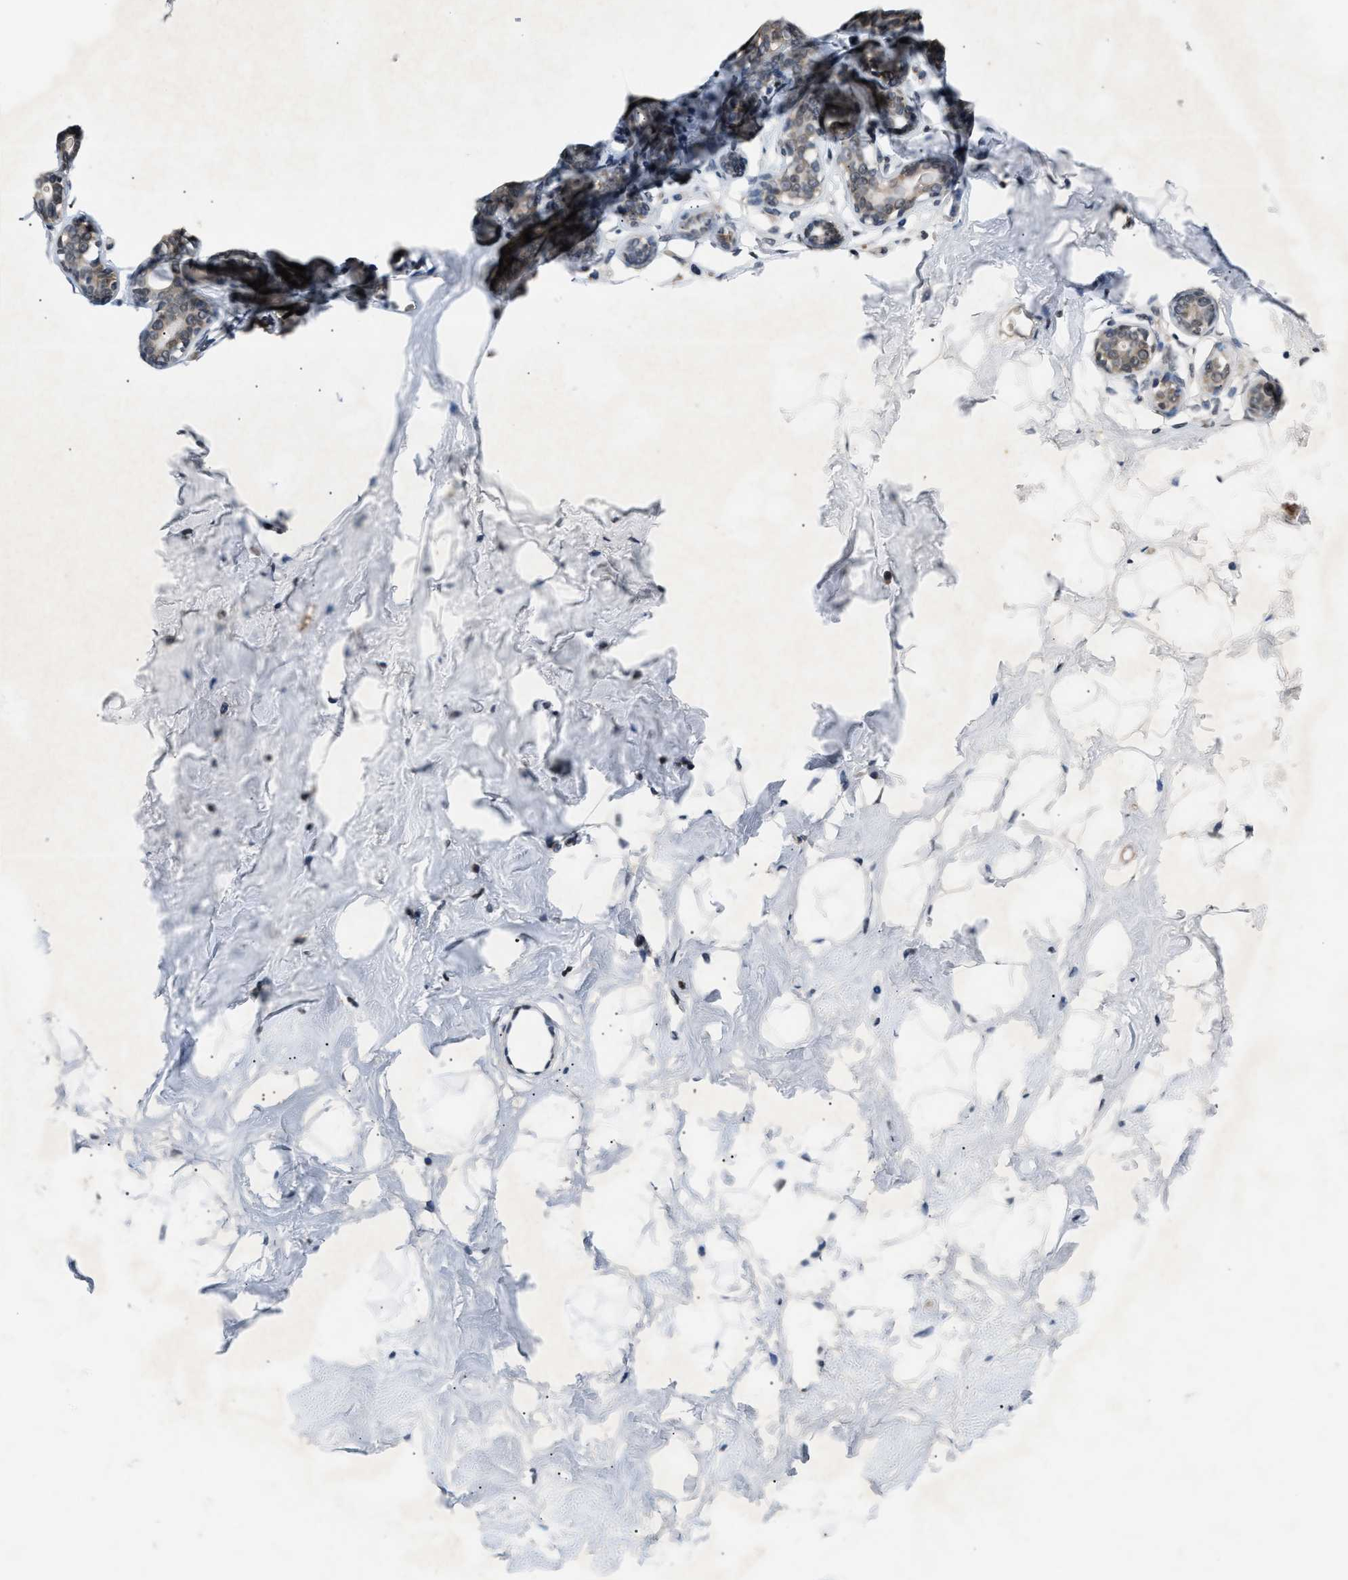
{"staining": {"intensity": "negative", "quantity": "none", "location": "none"}, "tissue": "breast", "cell_type": "Adipocytes", "image_type": "normal", "snomed": [{"axis": "morphology", "description": "Normal tissue, NOS"}, {"axis": "topography", "description": "Breast"}], "caption": "DAB immunohistochemical staining of normal human breast shows no significant positivity in adipocytes. Brightfield microscopy of IHC stained with DAB (3,3'-diaminobenzidine) (brown) and hematoxylin (blue), captured at high magnification.", "gene": "TP53I3", "patient": {"sex": "female", "age": 23}}